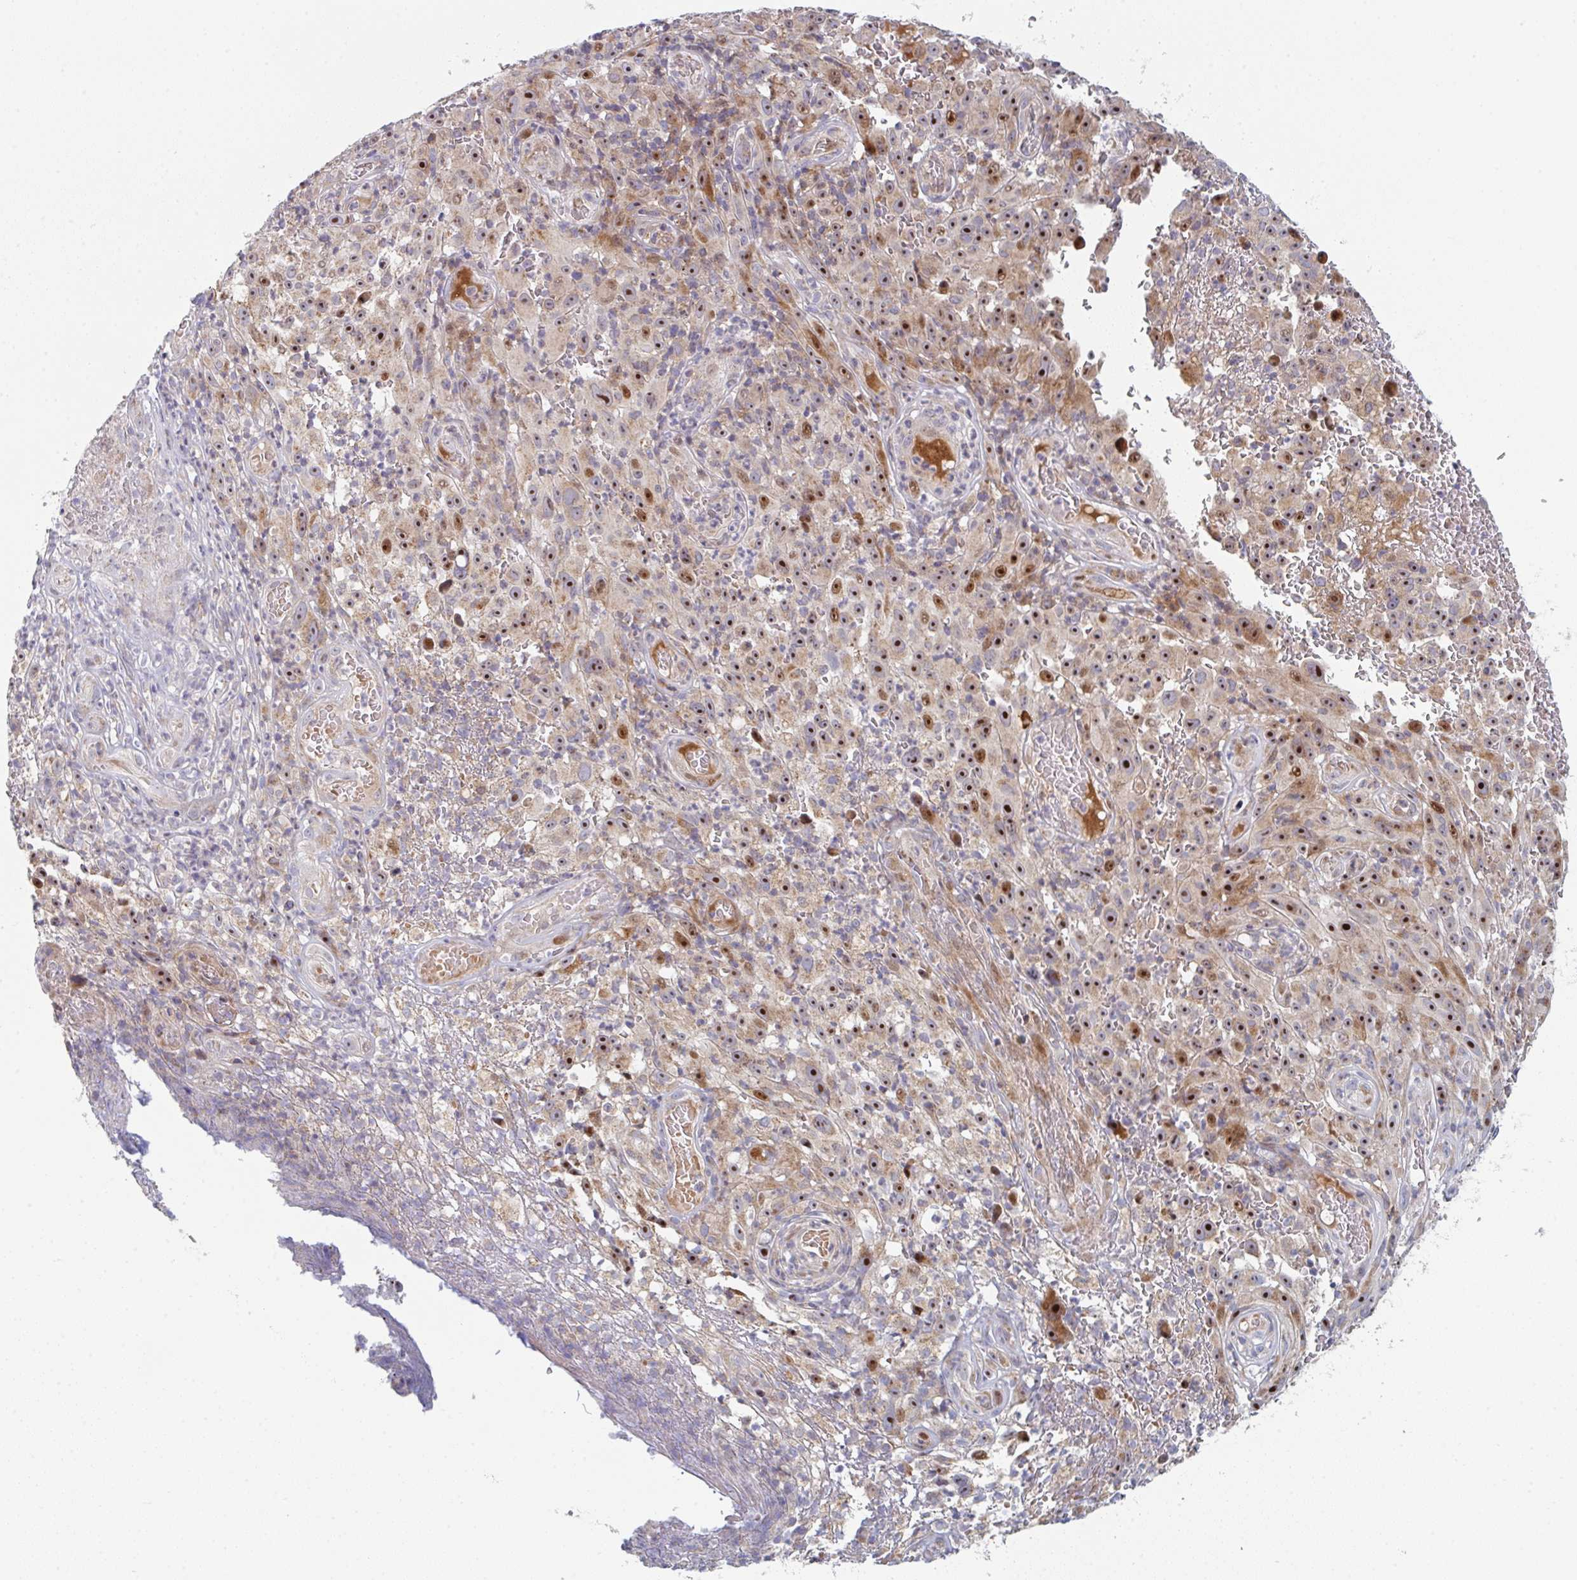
{"staining": {"intensity": "strong", "quantity": ">75%", "location": "cytoplasmic/membranous,nuclear"}, "tissue": "melanoma", "cell_type": "Tumor cells", "image_type": "cancer", "snomed": [{"axis": "morphology", "description": "Malignant melanoma, NOS"}, {"axis": "topography", "description": "Skin"}], "caption": "High-magnification brightfield microscopy of melanoma stained with DAB (3,3'-diaminobenzidine) (brown) and counterstained with hematoxylin (blue). tumor cells exhibit strong cytoplasmic/membranous and nuclear positivity is identified in about>75% of cells.", "gene": "ZNF644", "patient": {"sex": "female", "age": 82}}